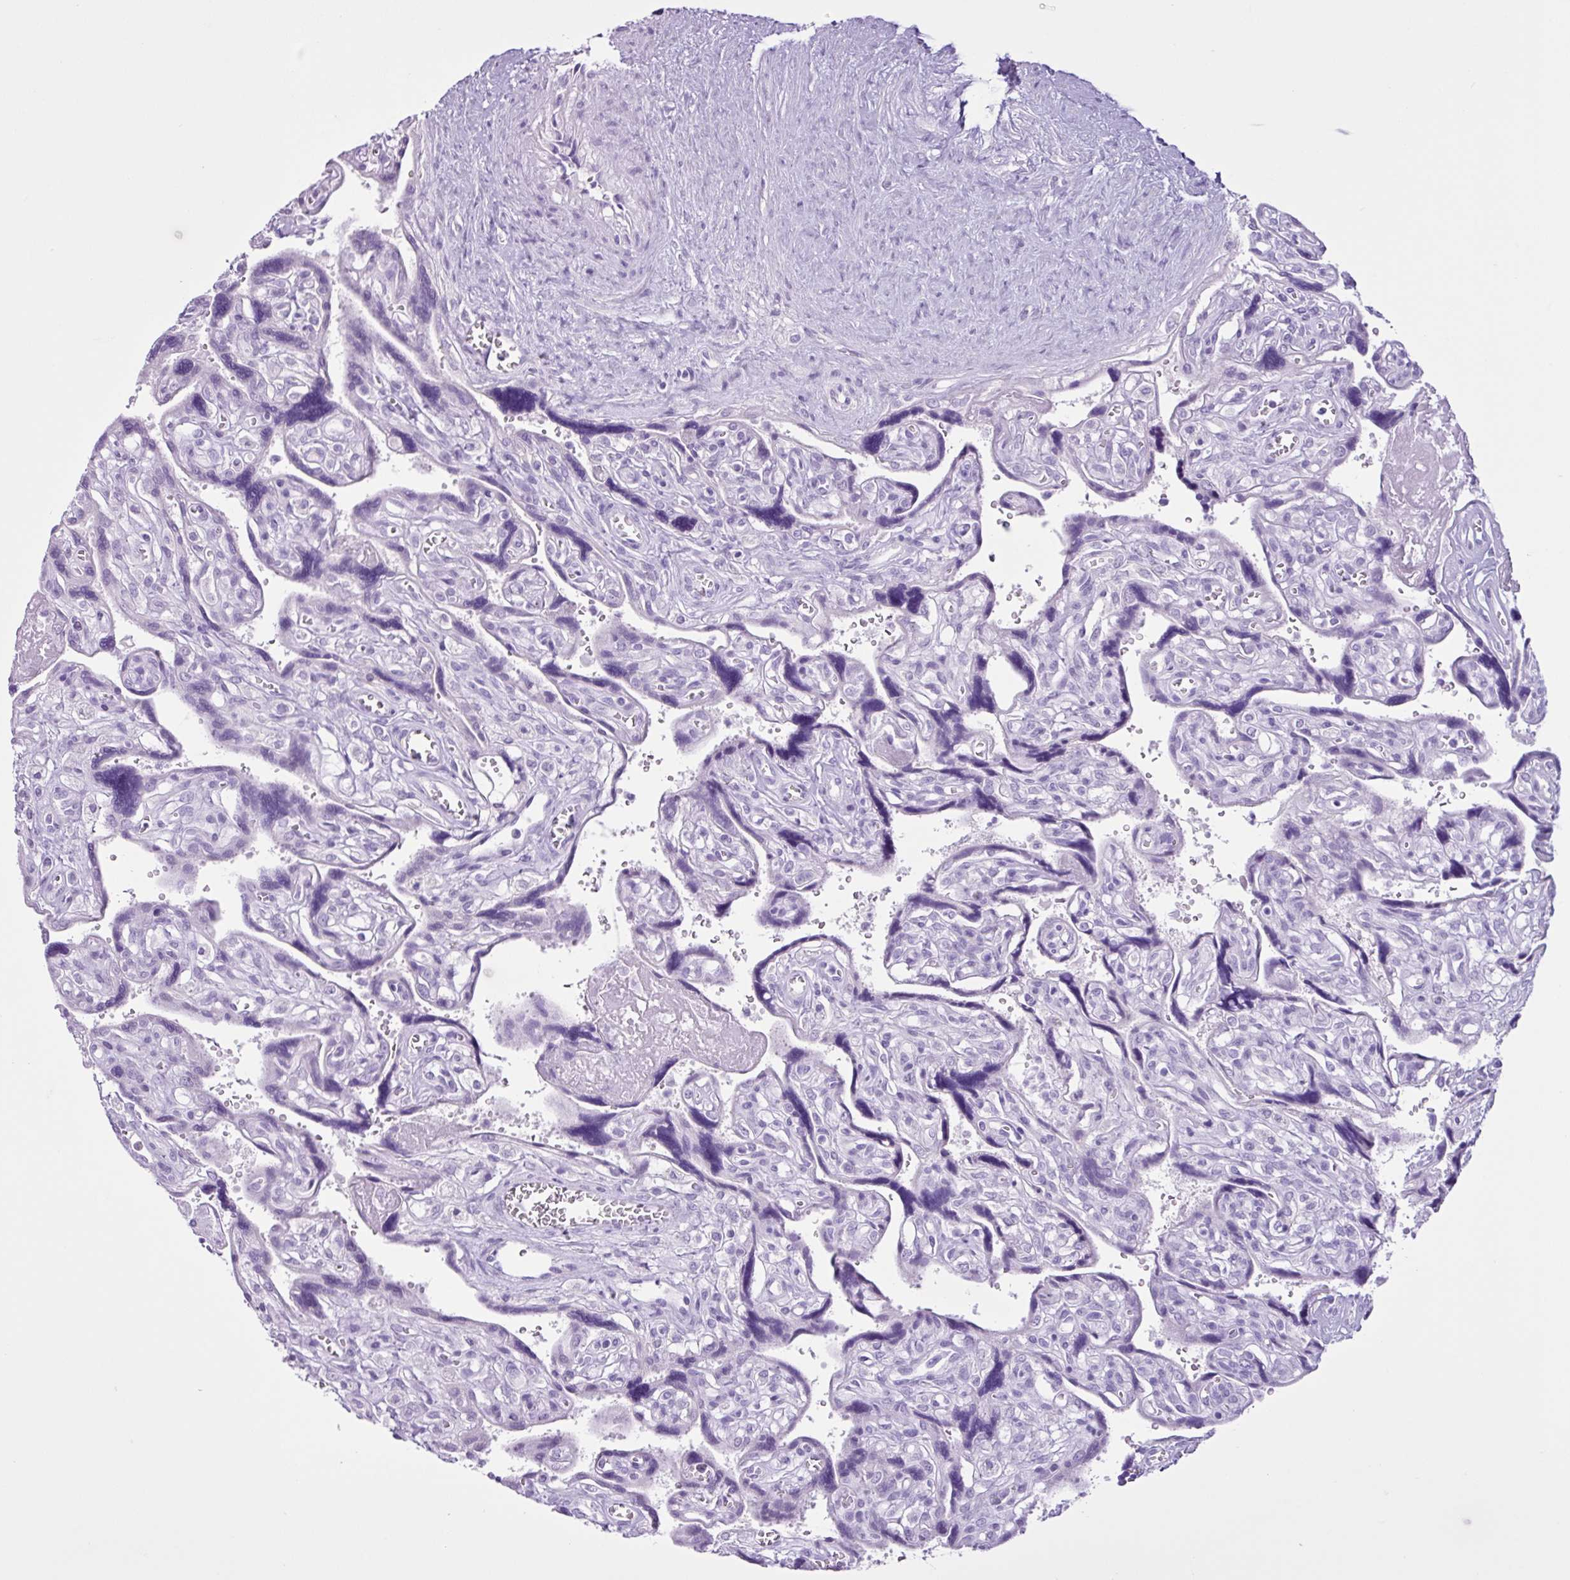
{"staining": {"intensity": "negative", "quantity": "none", "location": "none"}, "tissue": "placenta", "cell_type": "Decidual cells", "image_type": "normal", "snomed": [{"axis": "morphology", "description": "Normal tissue, NOS"}, {"axis": "topography", "description": "Placenta"}], "caption": "The histopathology image exhibits no staining of decidual cells in benign placenta. (Stains: DAB (3,3'-diaminobenzidine) IHC with hematoxylin counter stain, Microscopy: brightfield microscopy at high magnification).", "gene": "PGR", "patient": {"sex": "female", "age": 39}}